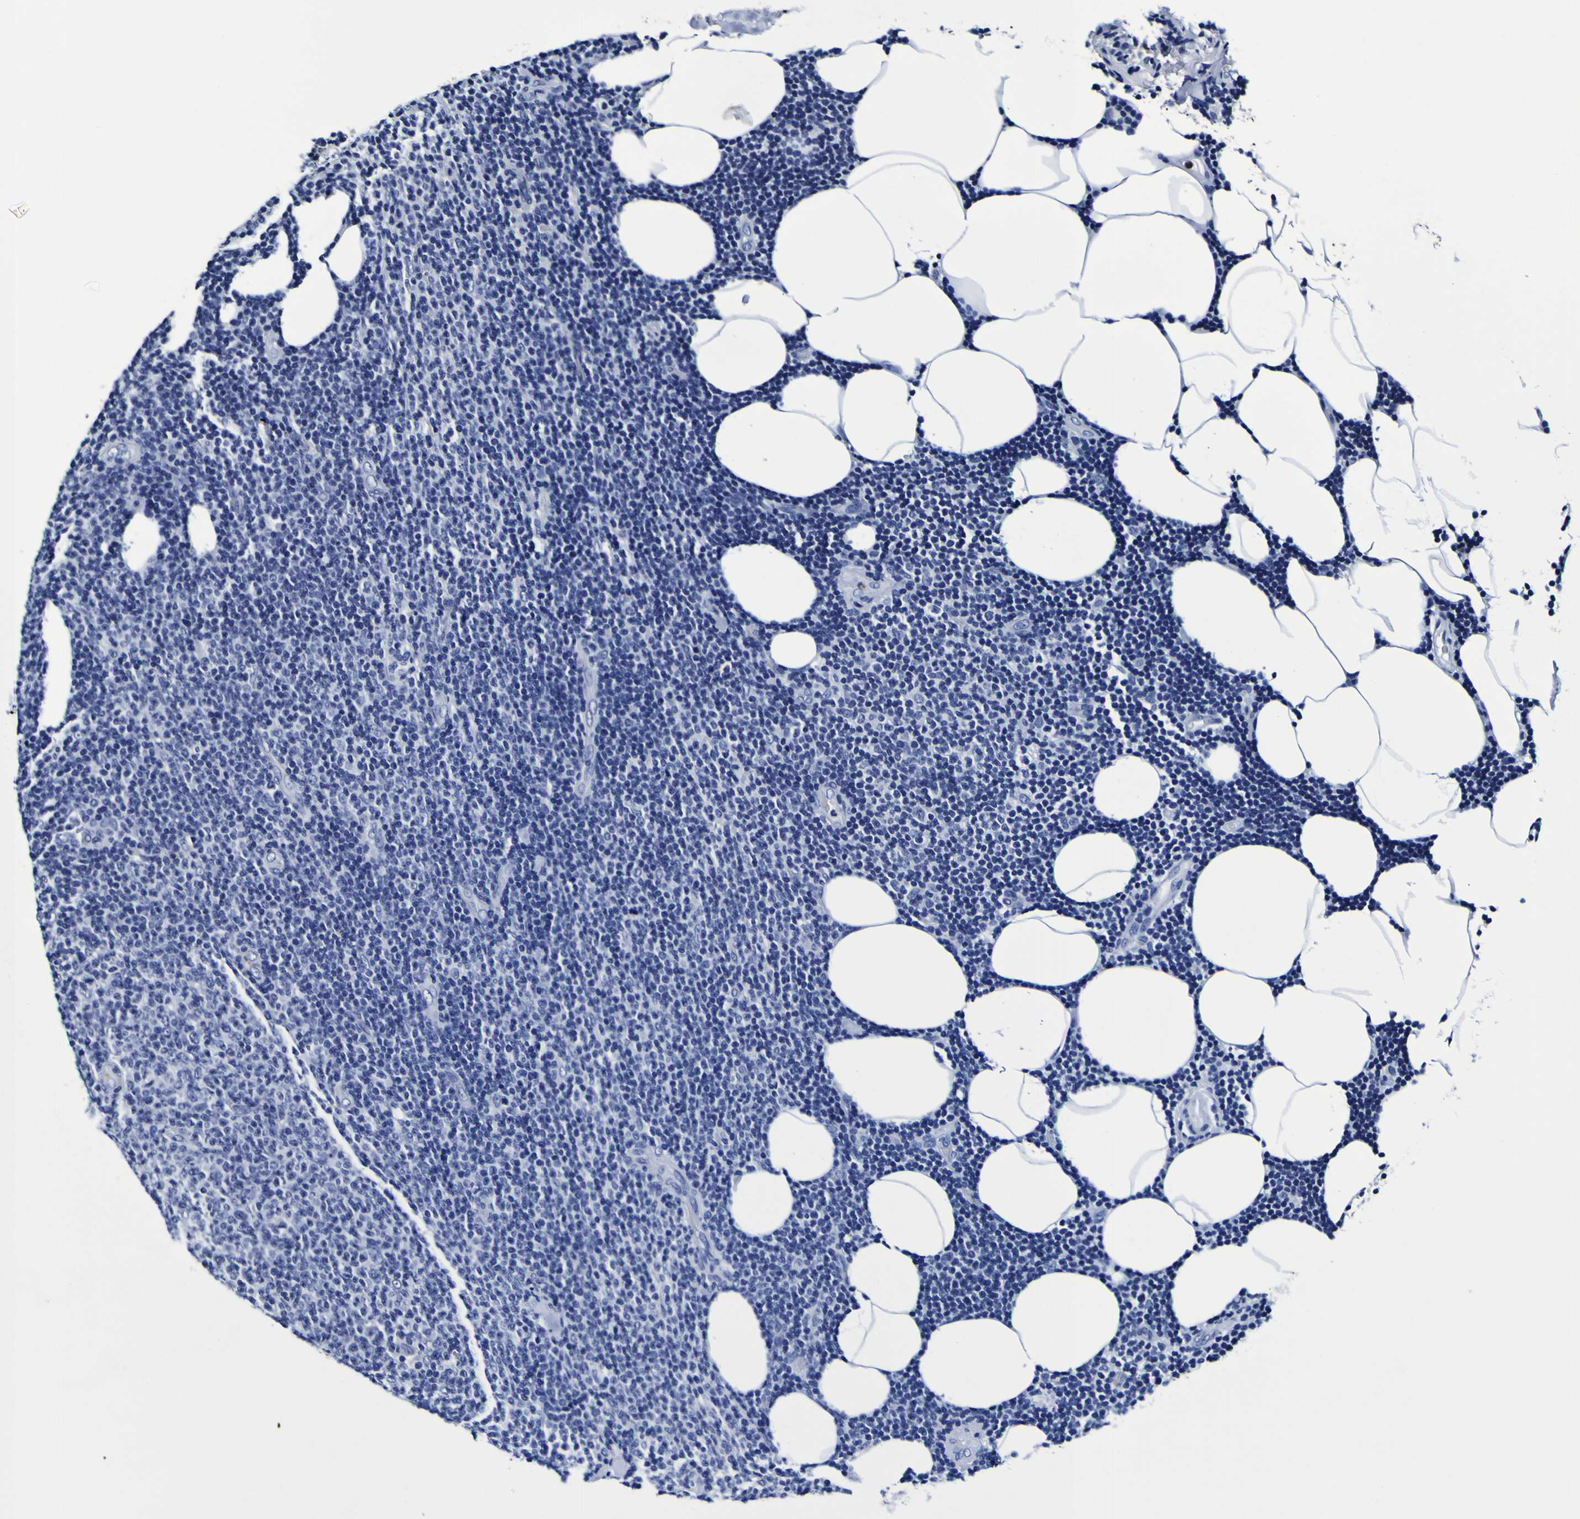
{"staining": {"intensity": "negative", "quantity": "none", "location": "none"}, "tissue": "lymphoma", "cell_type": "Tumor cells", "image_type": "cancer", "snomed": [{"axis": "morphology", "description": "Malignant lymphoma, non-Hodgkin's type, Low grade"}, {"axis": "topography", "description": "Lymph node"}], "caption": "Malignant lymphoma, non-Hodgkin's type (low-grade) was stained to show a protein in brown. There is no significant positivity in tumor cells.", "gene": "PANK4", "patient": {"sex": "male", "age": 66}}